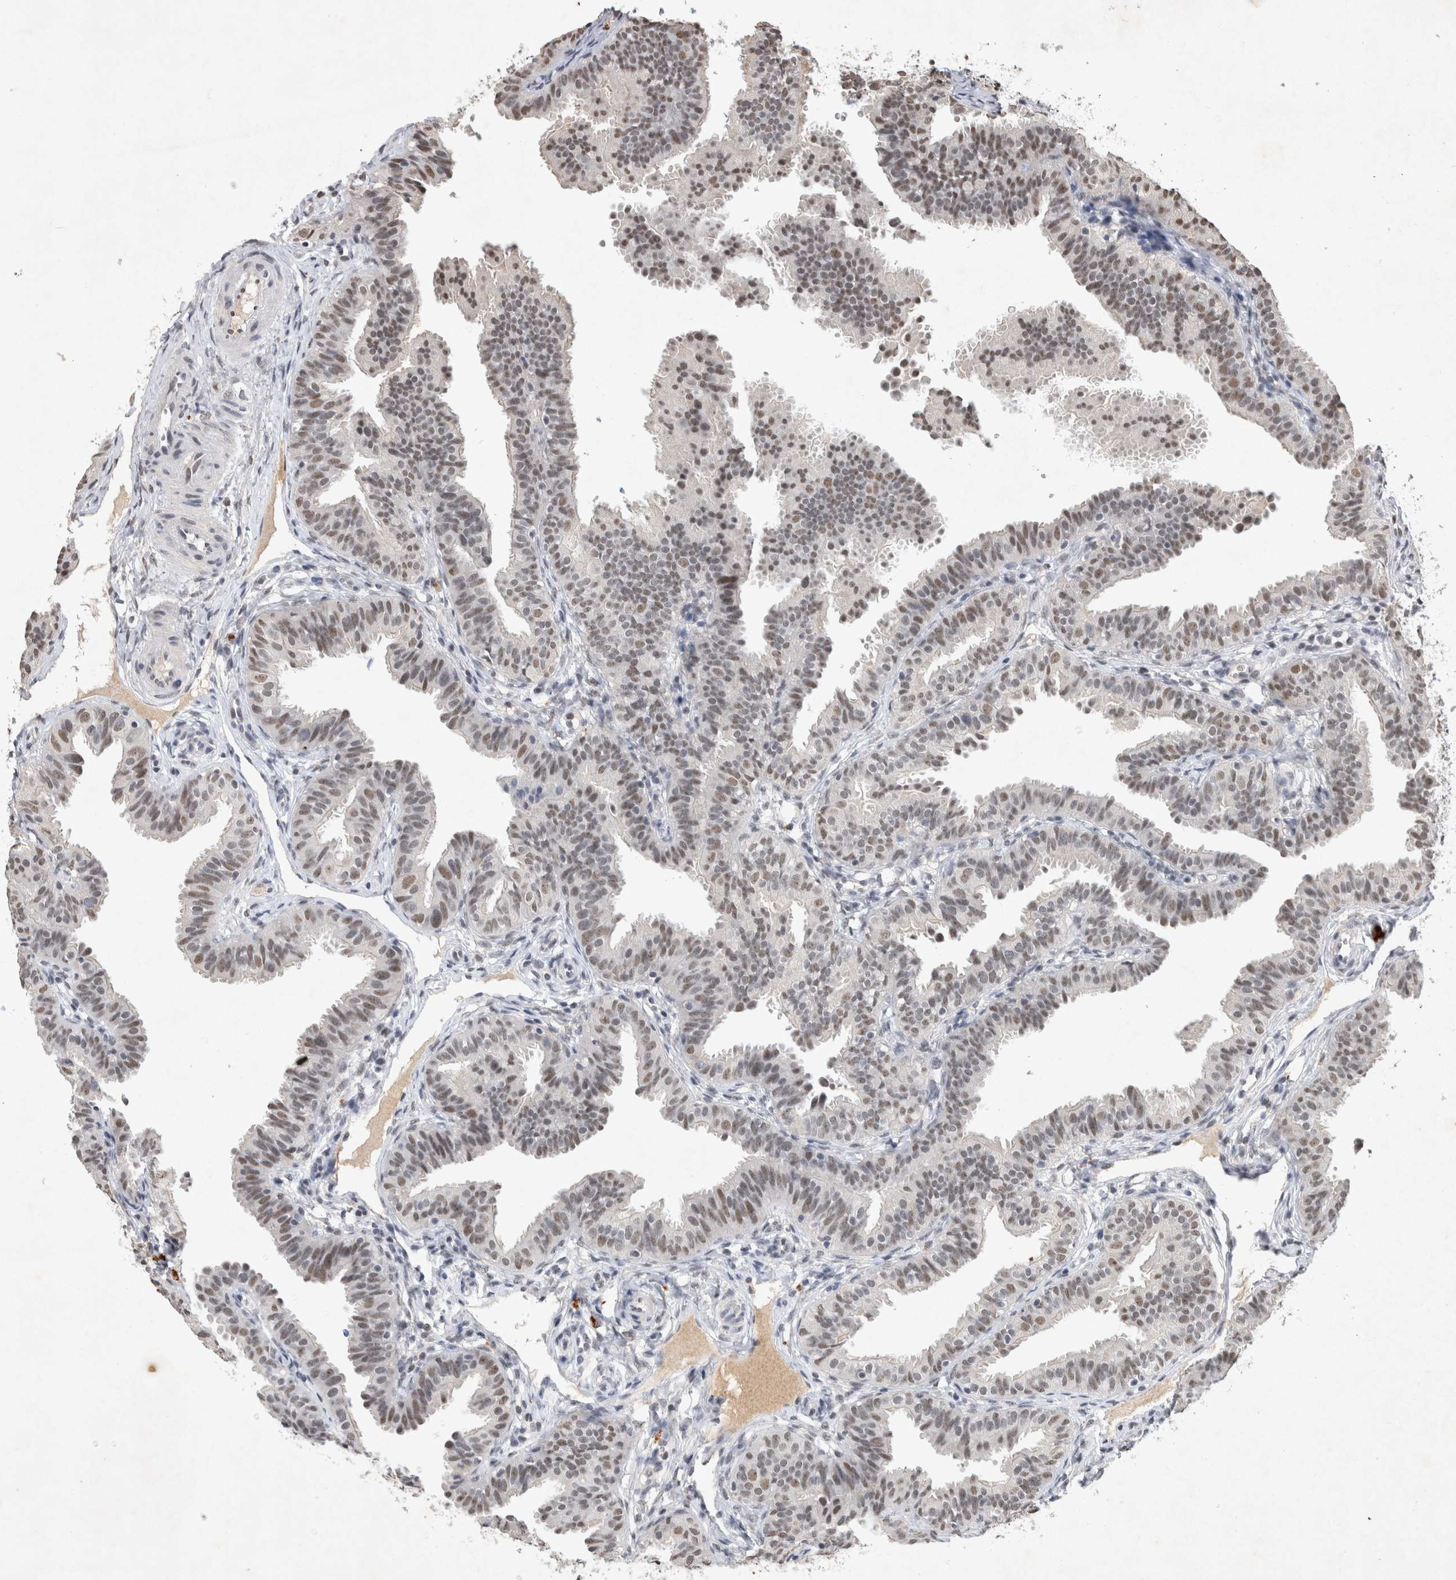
{"staining": {"intensity": "moderate", "quantity": "25%-75%", "location": "nuclear"}, "tissue": "fallopian tube", "cell_type": "Glandular cells", "image_type": "normal", "snomed": [{"axis": "morphology", "description": "Normal tissue, NOS"}, {"axis": "topography", "description": "Fallopian tube"}], "caption": "Moderate nuclear protein staining is appreciated in approximately 25%-75% of glandular cells in fallopian tube.", "gene": "XRCC5", "patient": {"sex": "female", "age": 35}}